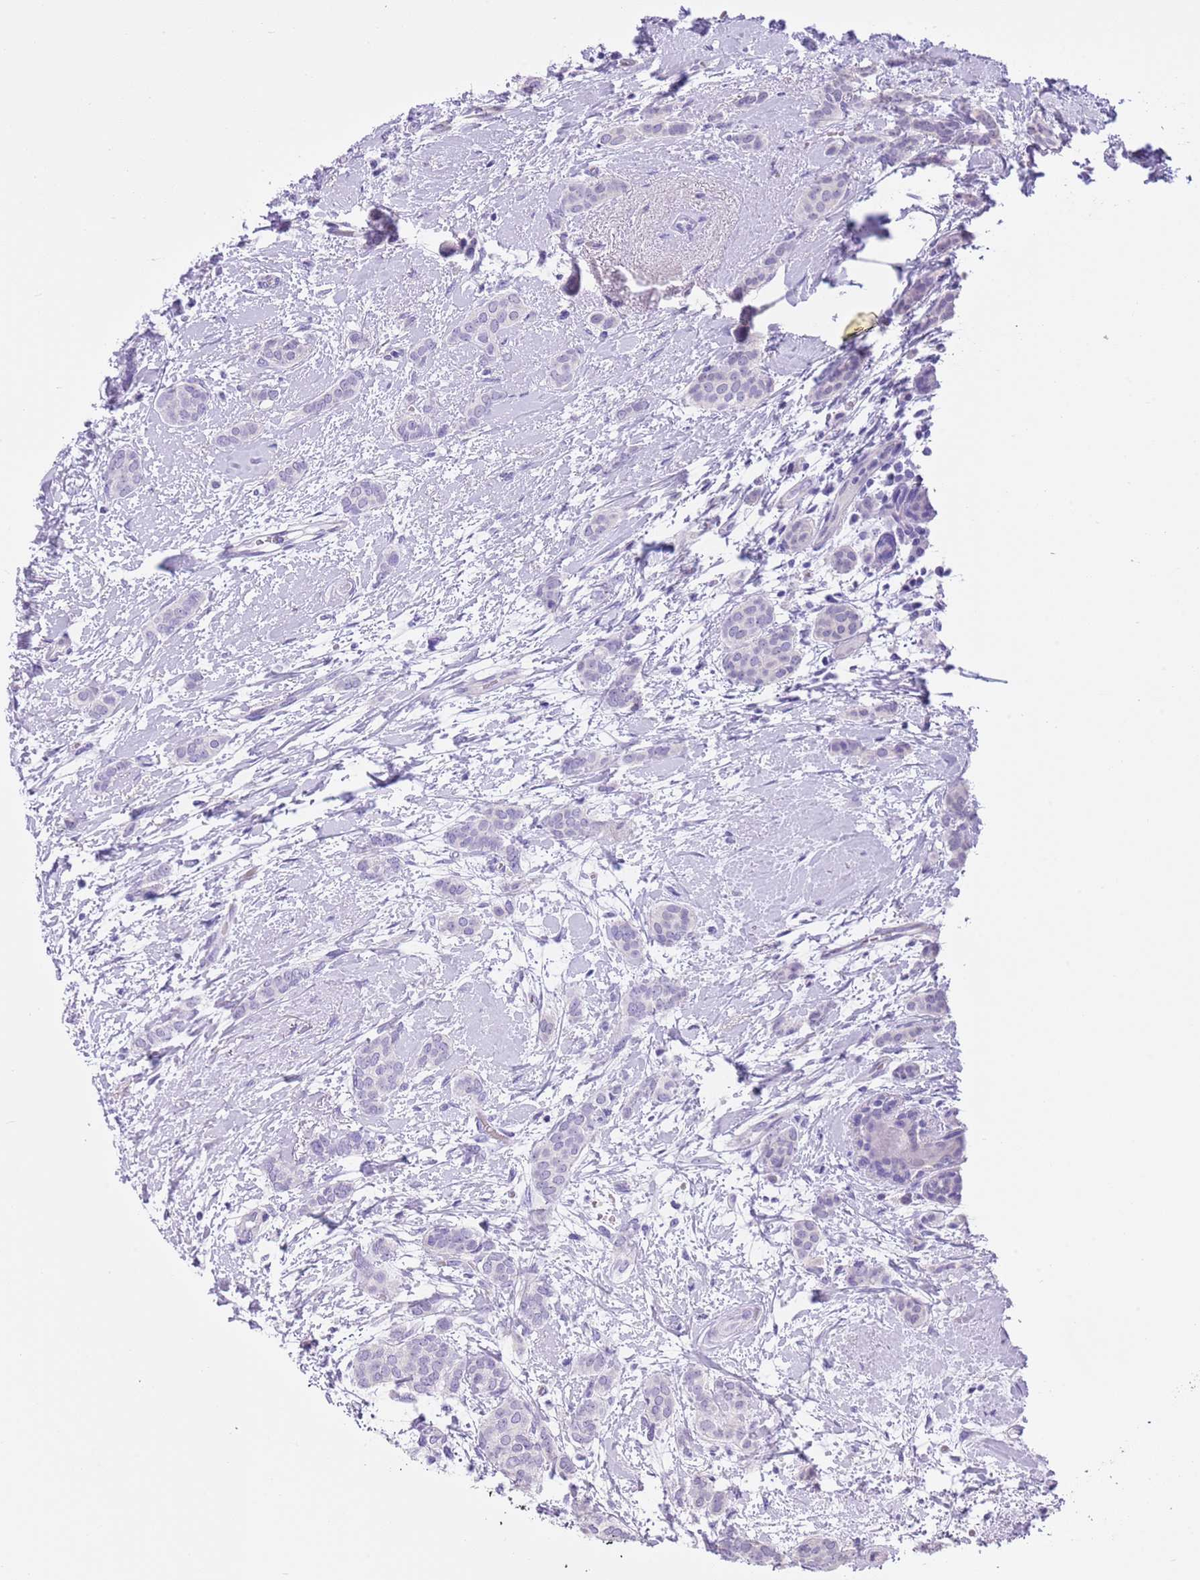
{"staining": {"intensity": "negative", "quantity": "none", "location": "none"}, "tissue": "breast cancer", "cell_type": "Tumor cells", "image_type": "cancer", "snomed": [{"axis": "morphology", "description": "Duct carcinoma"}, {"axis": "topography", "description": "Breast"}], "caption": "This photomicrograph is of breast cancer (infiltrating ductal carcinoma) stained with immunohistochemistry to label a protein in brown with the nuclei are counter-stained blue. There is no positivity in tumor cells.", "gene": "TMEM185B", "patient": {"sex": "female", "age": 72}}